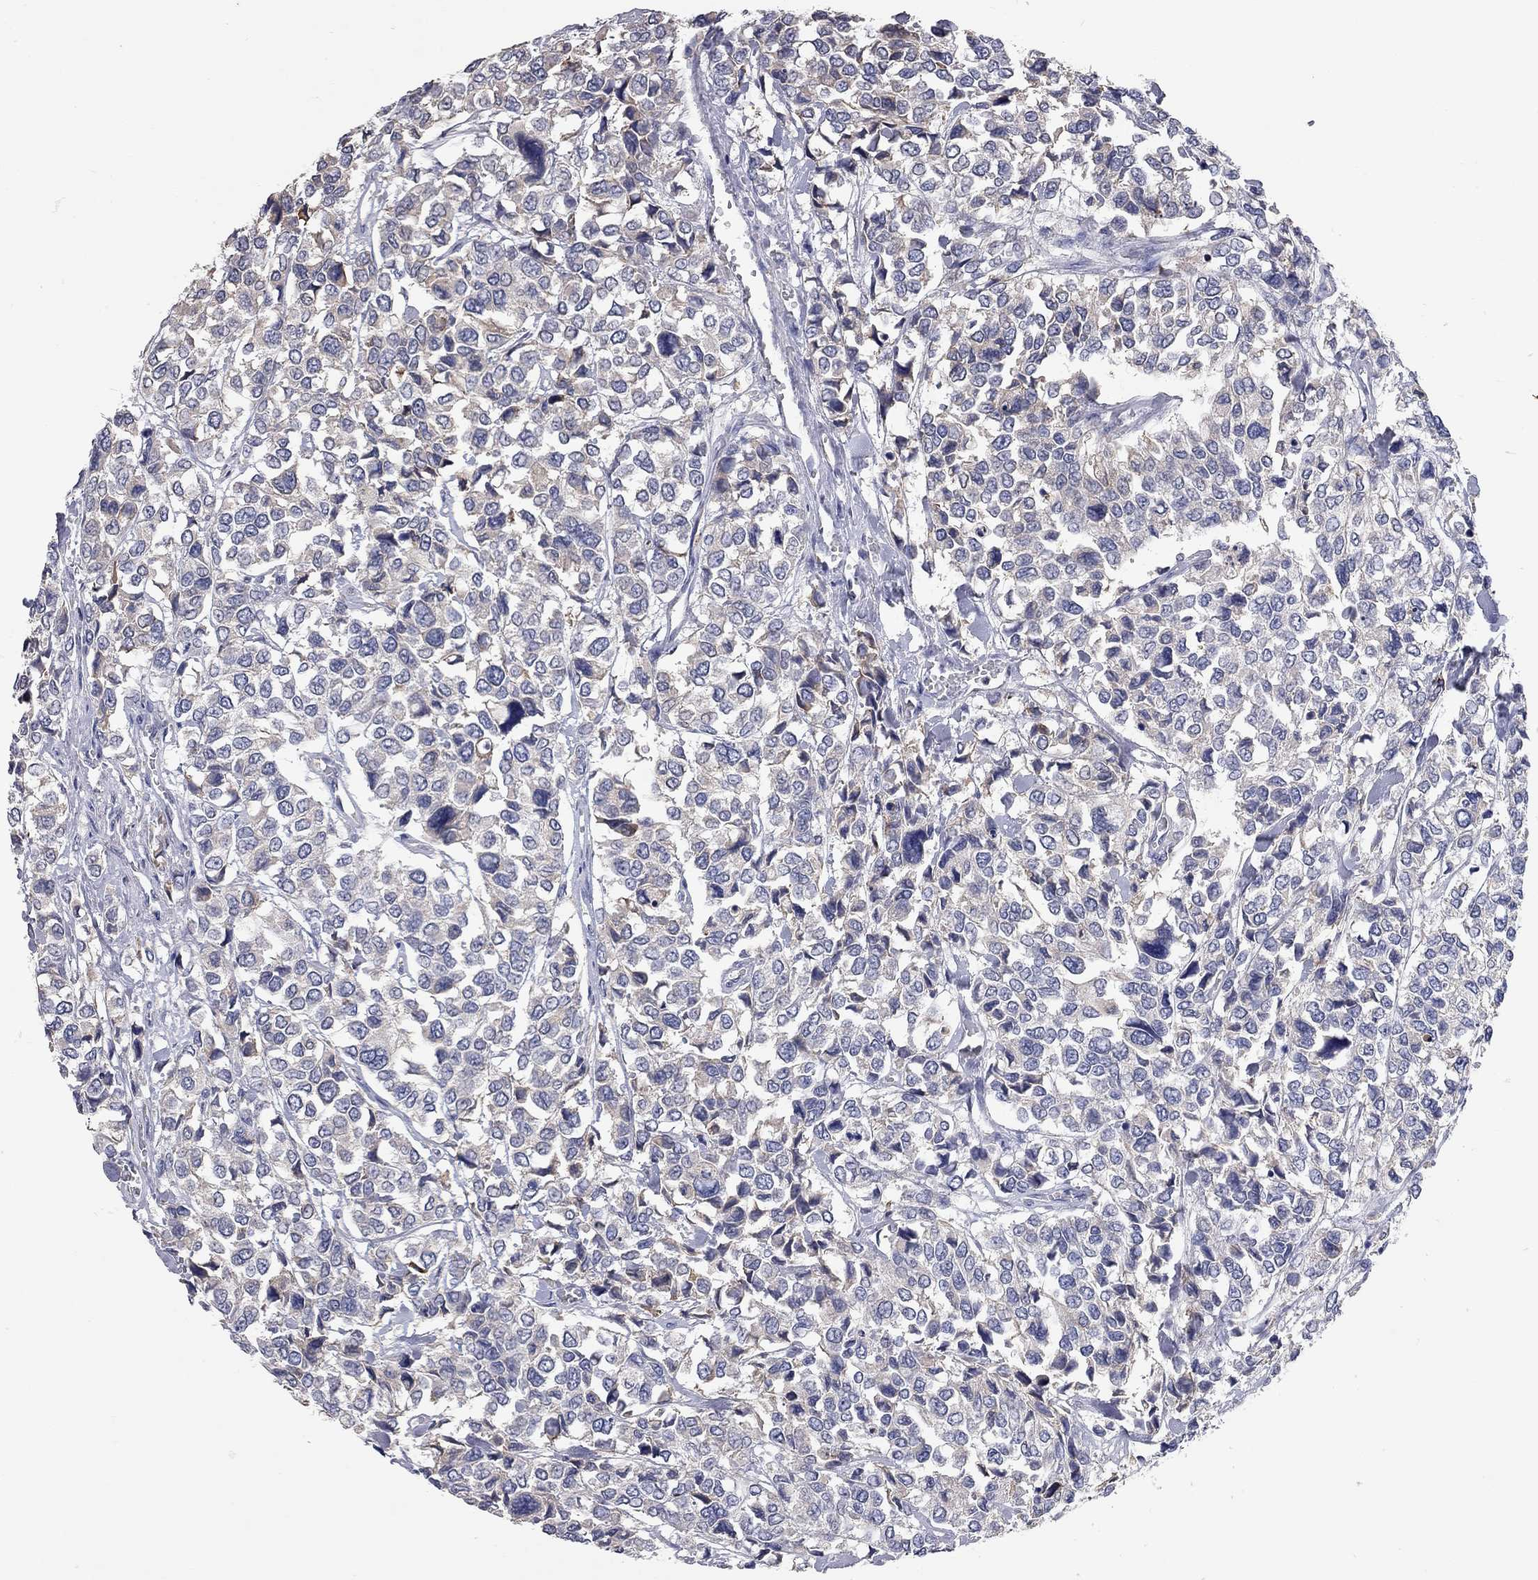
{"staining": {"intensity": "negative", "quantity": "none", "location": "none"}, "tissue": "urothelial cancer", "cell_type": "Tumor cells", "image_type": "cancer", "snomed": [{"axis": "morphology", "description": "Urothelial carcinoma, High grade"}, {"axis": "topography", "description": "Urinary bladder"}], "caption": "Tumor cells show no significant protein positivity in high-grade urothelial carcinoma.", "gene": "XAGE2", "patient": {"sex": "male", "age": 77}}